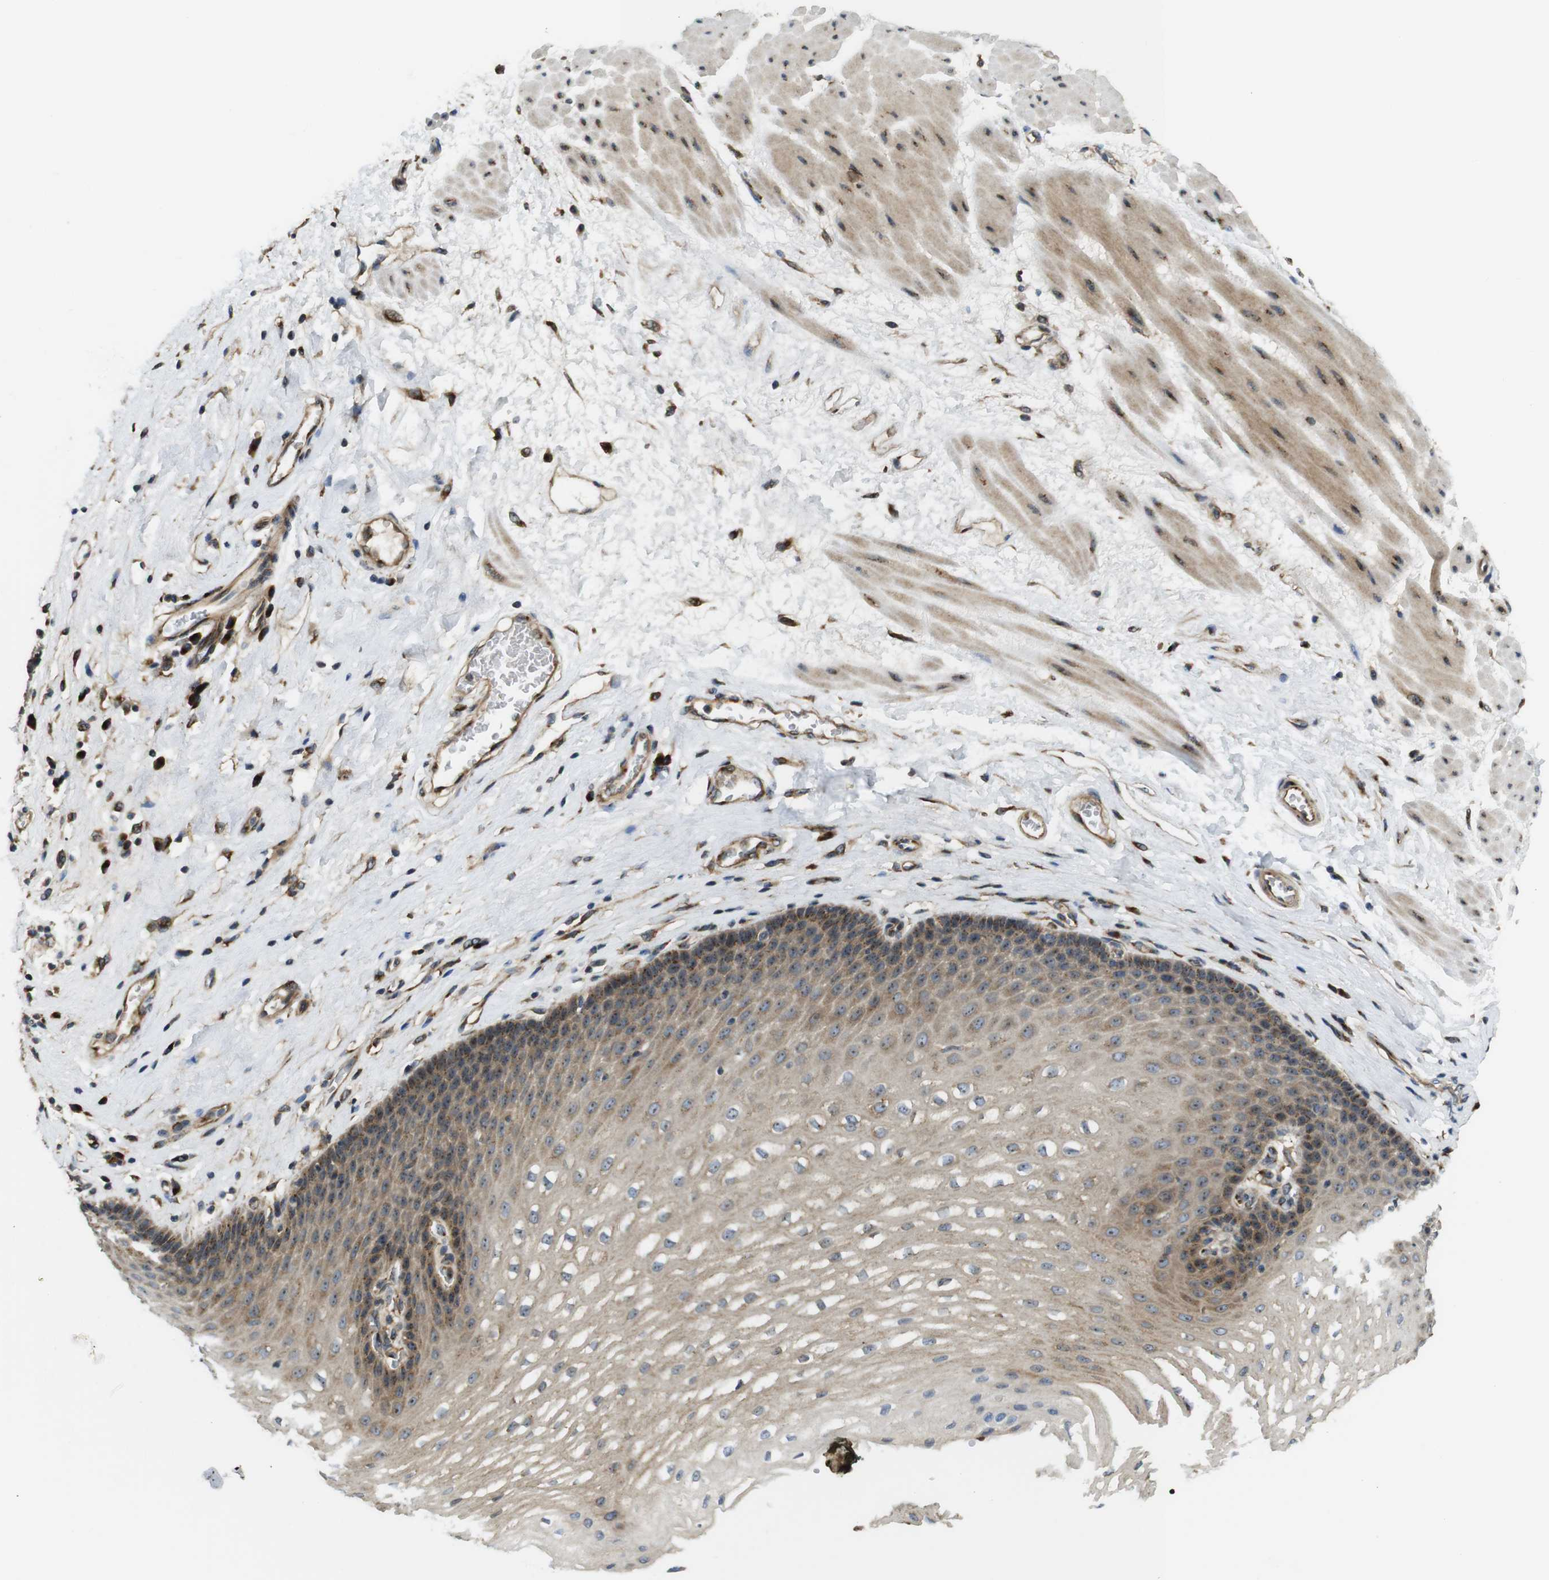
{"staining": {"intensity": "moderate", "quantity": "<25%", "location": "cytoplasmic/membranous"}, "tissue": "esophagus", "cell_type": "Squamous epithelial cells", "image_type": "normal", "snomed": [{"axis": "morphology", "description": "Normal tissue, NOS"}, {"axis": "topography", "description": "Esophagus"}], "caption": "The micrograph shows a brown stain indicating the presence of a protein in the cytoplasmic/membranous of squamous epithelial cells in esophagus.", "gene": "TMEM143", "patient": {"sex": "male", "age": 48}}